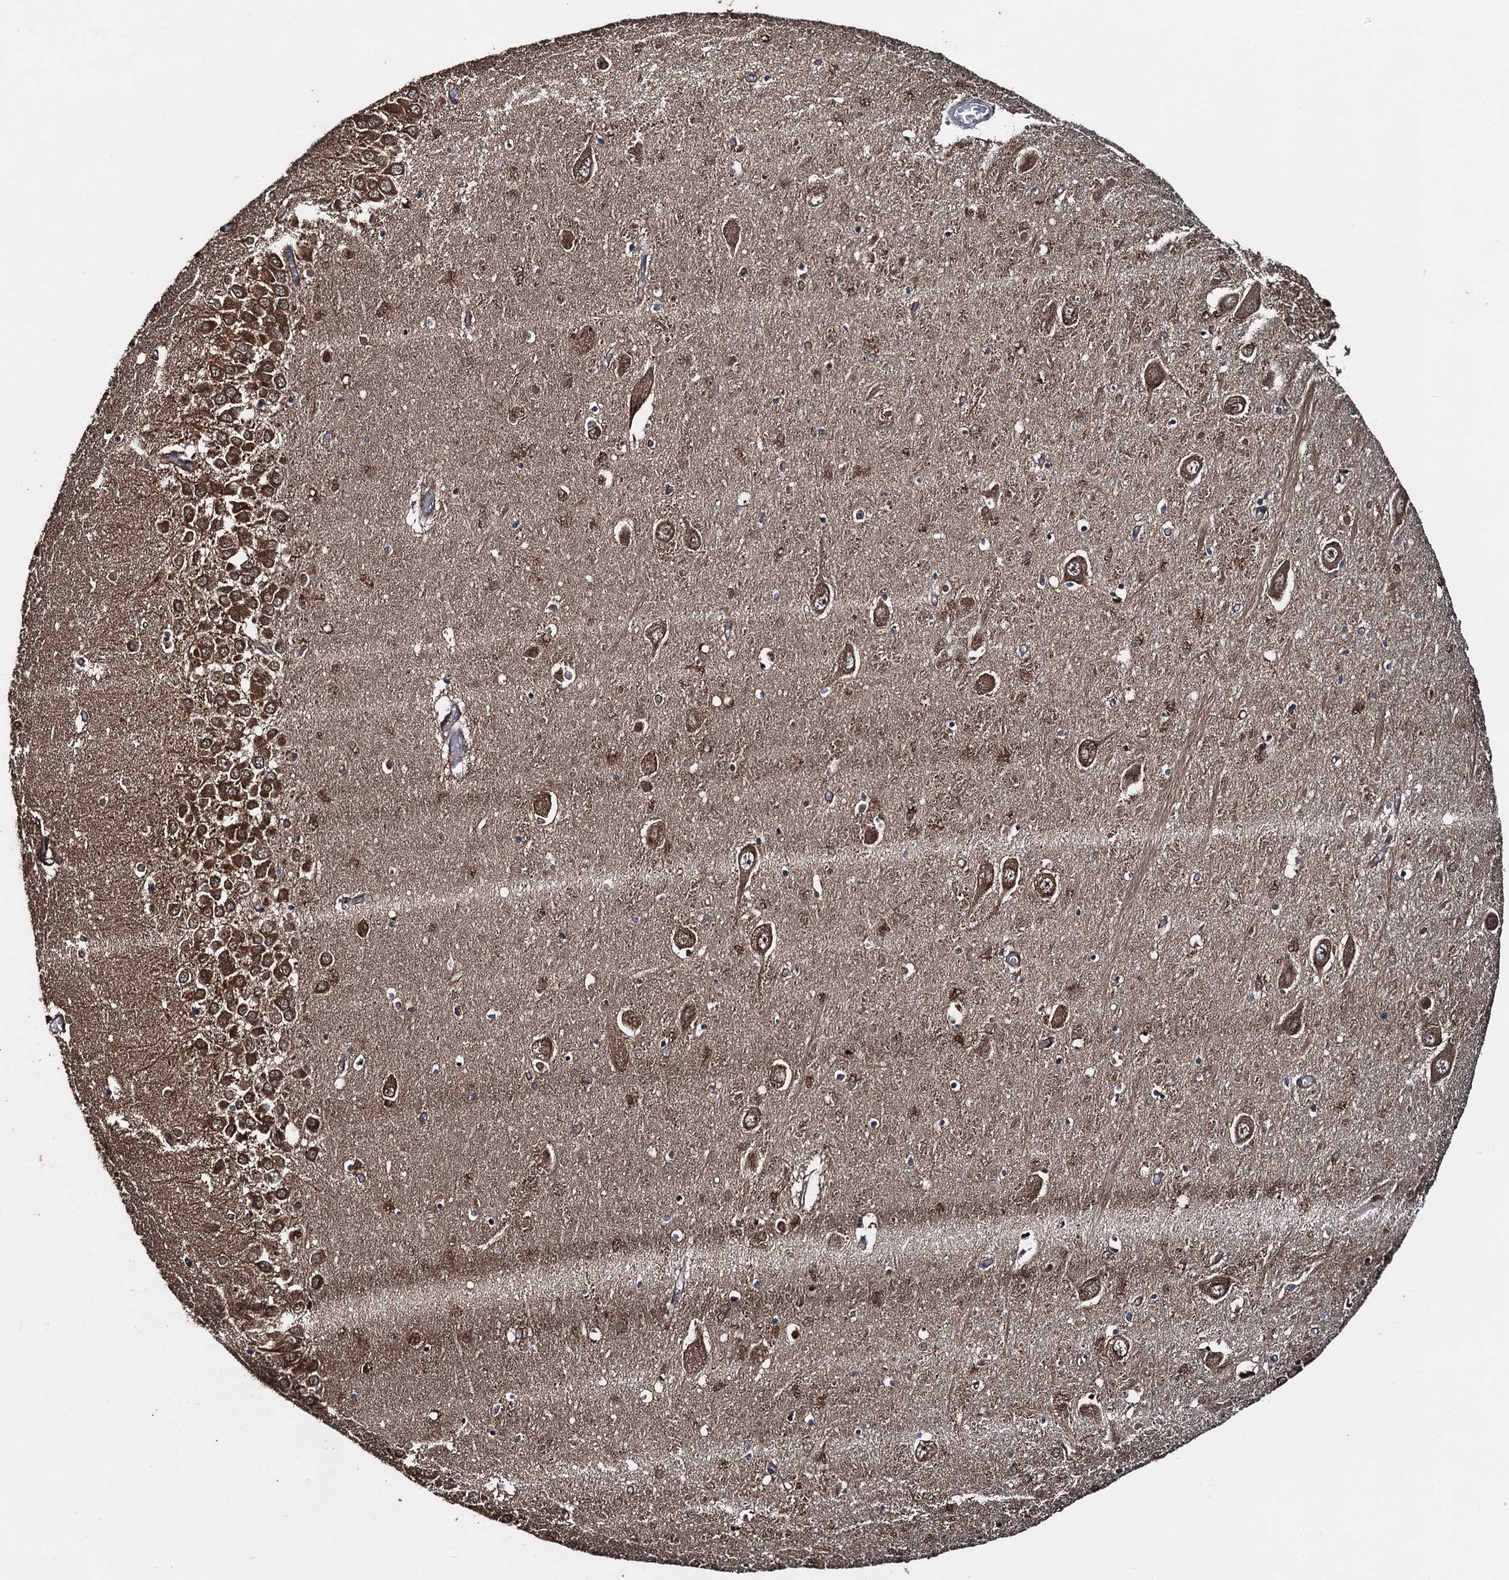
{"staining": {"intensity": "strong", "quantity": "25%-75%", "location": "cytoplasmic/membranous"}, "tissue": "hippocampus", "cell_type": "Glial cells", "image_type": "normal", "snomed": [{"axis": "morphology", "description": "Normal tissue, NOS"}, {"axis": "topography", "description": "Hippocampus"}], "caption": "Immunohistochemistry image of benign hippocampus: hippocampus stained using immunohistochemistry (IHC) reveals high levels of strong protein expression localized specifically in the cytoplasmic/membranous of glial cells, appearing as a cytoplasmic/membranous brown color.", "gene": "RHOBTB1", "patient": {"sex": "male", "age": 70}}